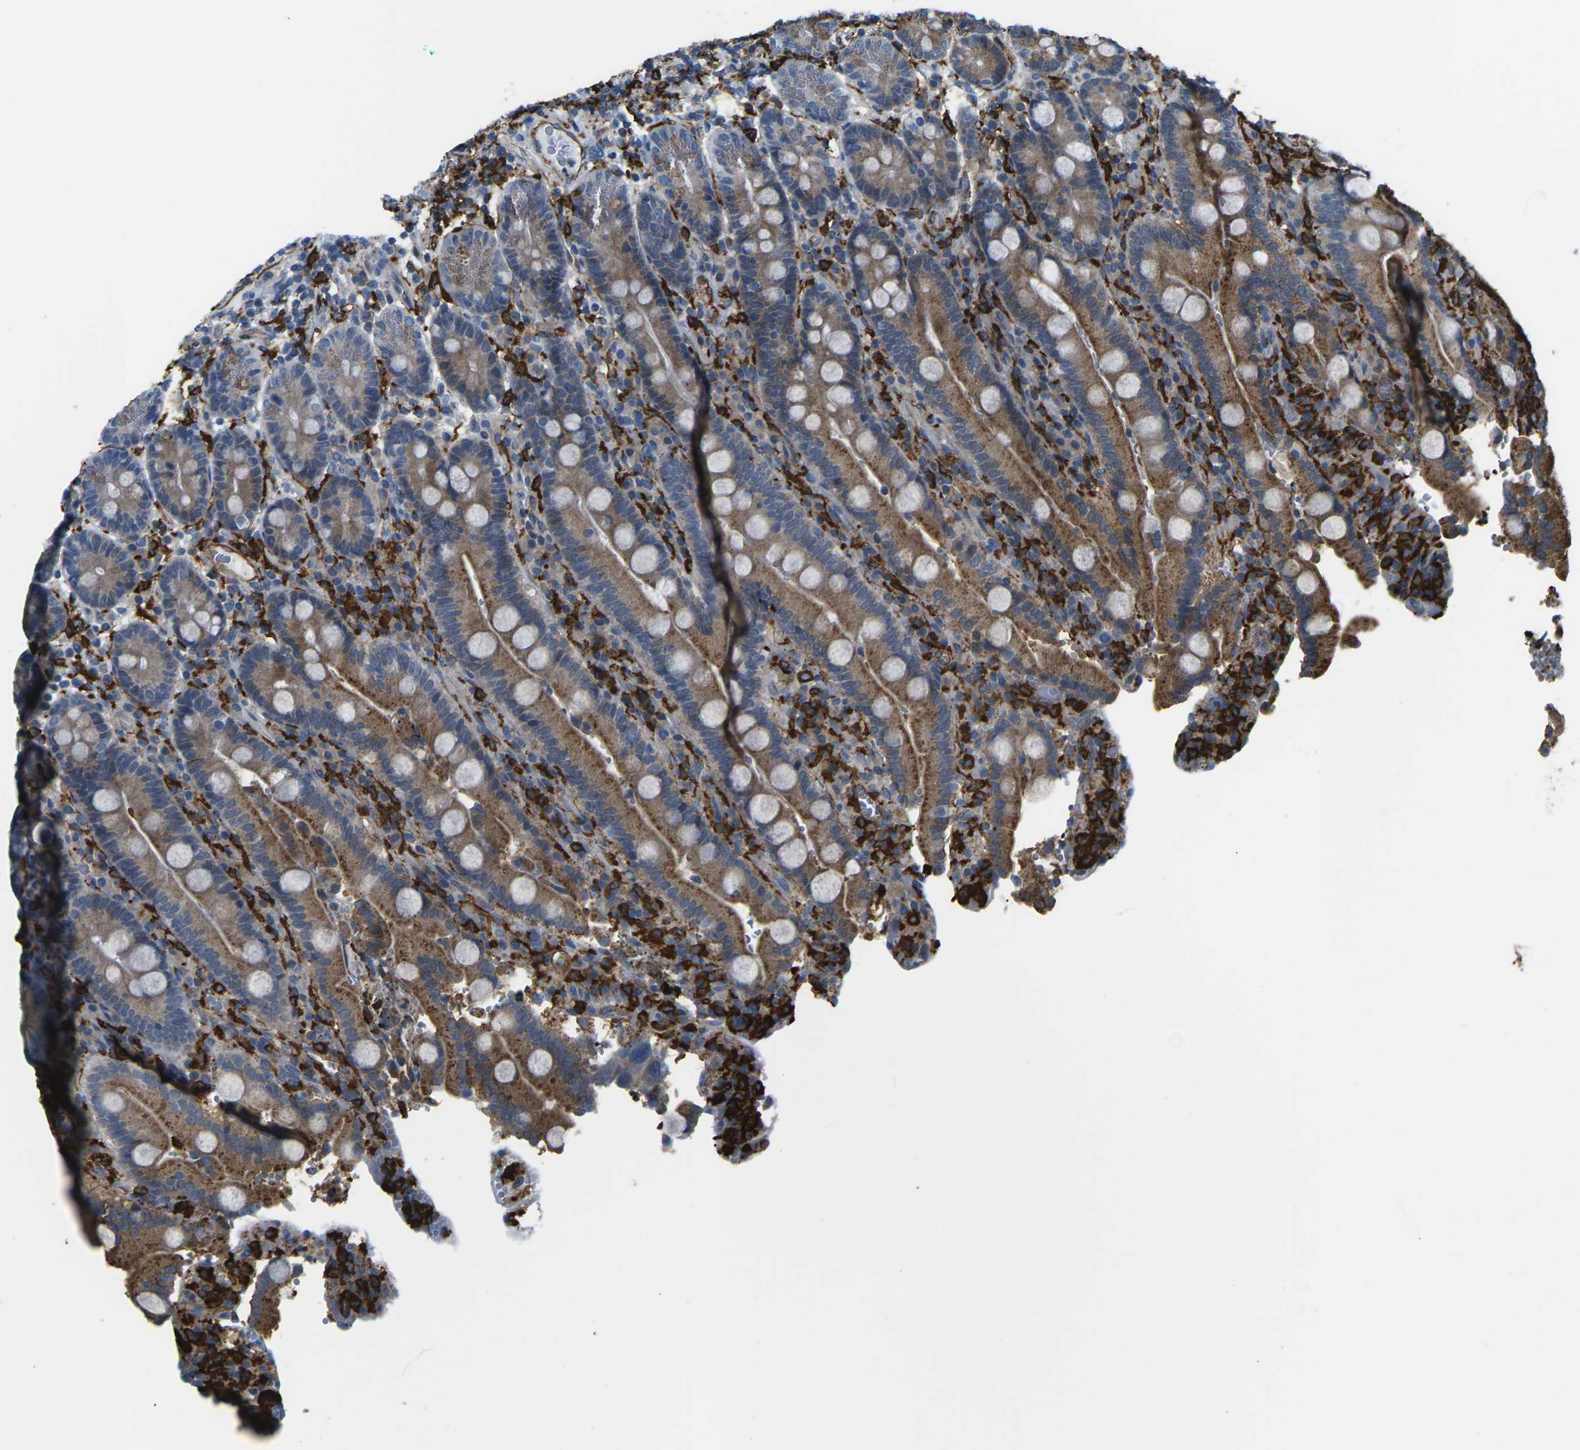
{"staining": {"intensity": "strong", "quantity": ">75%", "location": "cytoplasmic/membranous"}, "tissue": "duodenum", "cell_type": "Glandular cells", "image_type": "normal", "snomed": [{"axis": "morphology", "description": "Normal tissue, NOS"}, {"axis": "topography", "description": "Small intestine, NOS"}], "caption": "Immunohistochemical staining of normal duodenum reveals high levels of strong cytoplasmic/membranous staining in about >75% of glandular cells. (IHC, brightfield microscopy, high magnification).", "gene": "PTPN1", "patient": {"sex": "female", "age": 71}}